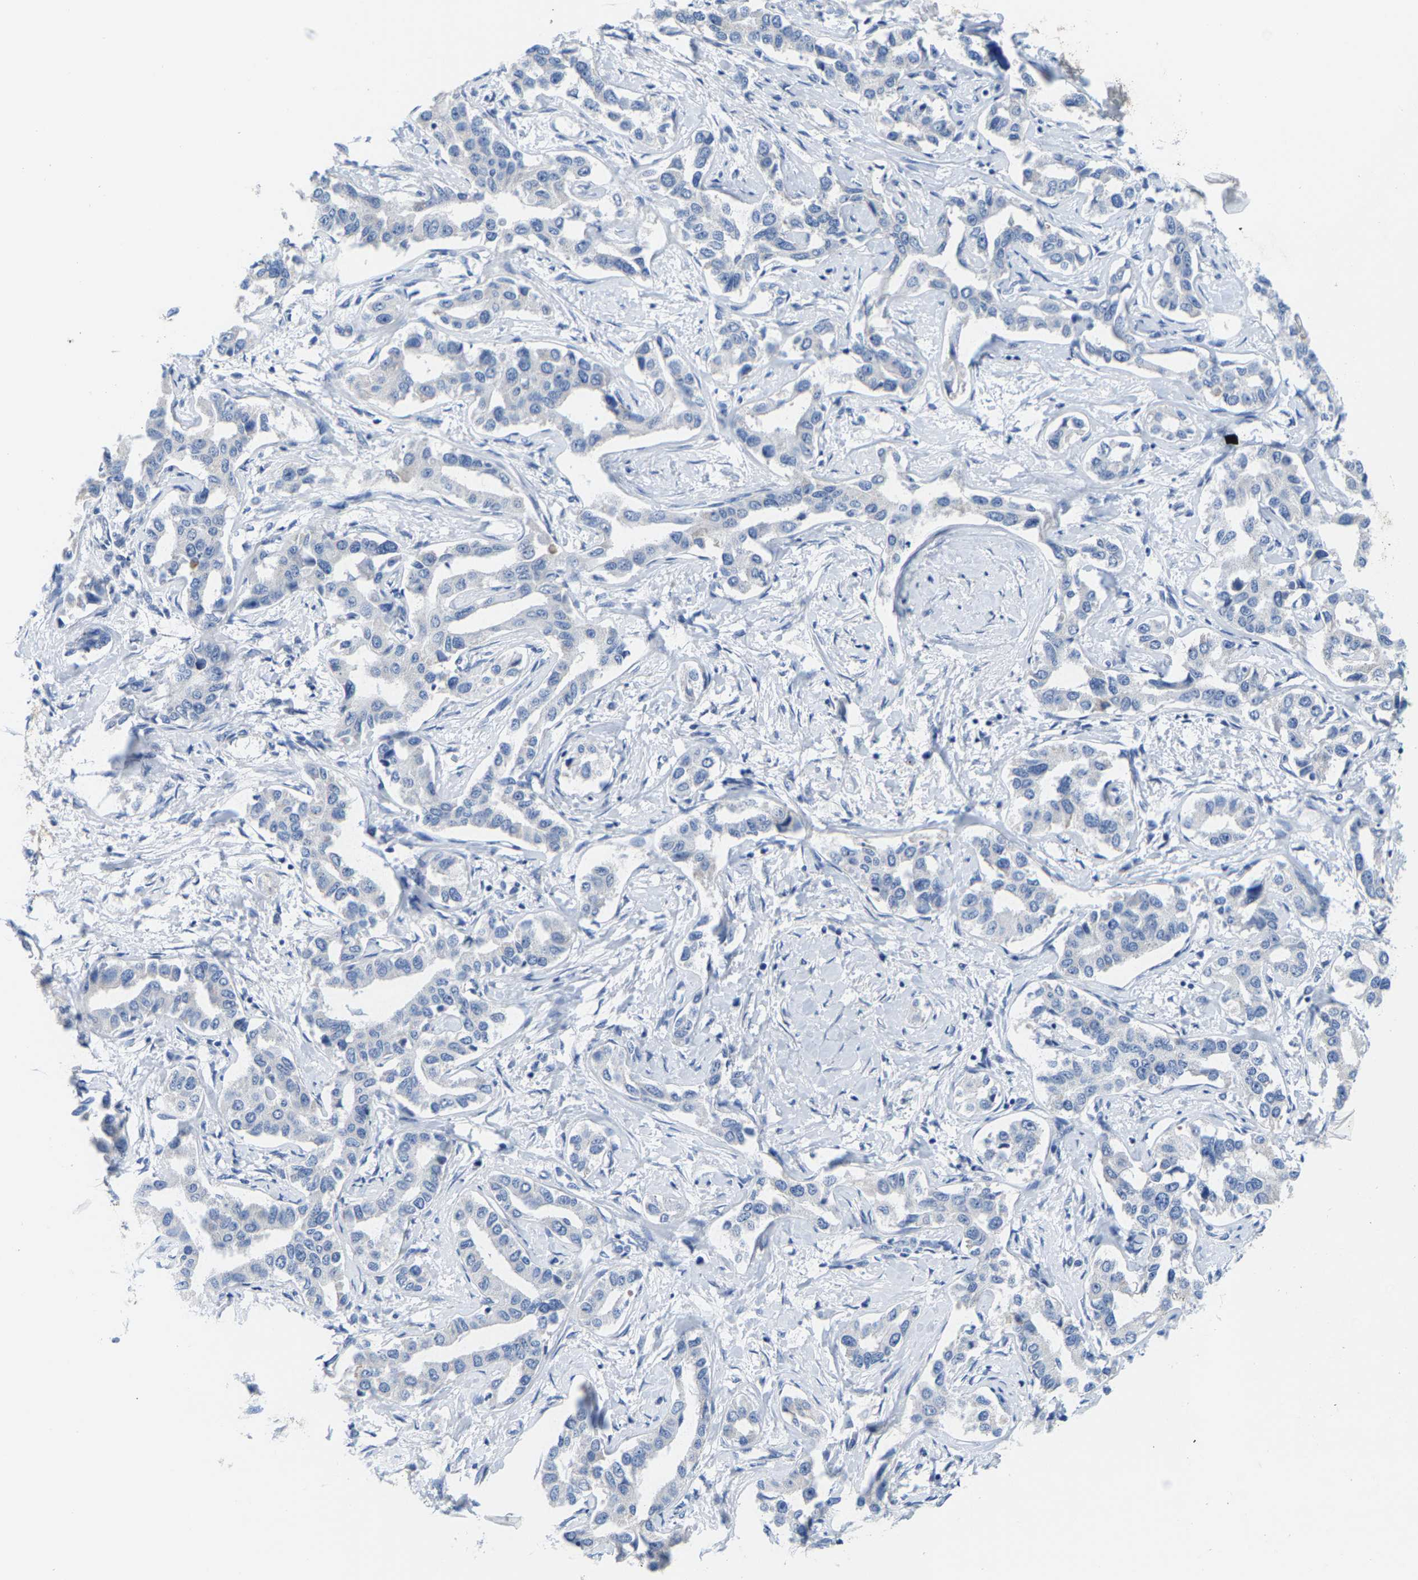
{"staining": {"intensity": "negative", "quantity": "none", "location": "none"}, "tissue": "liver cancer", "cell_type": "Tumor cells", "image_type": "cancer", "snomed": [{"axis": "morphology", "description": "Cholangiocarcinoma"}, {"axis": "topography", "description": "Liver"}], "caption": "Tumor cells show no significant protein positivity in cholangiocarcinoma (liver).", "gene": "KLHL1", "patient": {"sex": "male", "age": 59}}